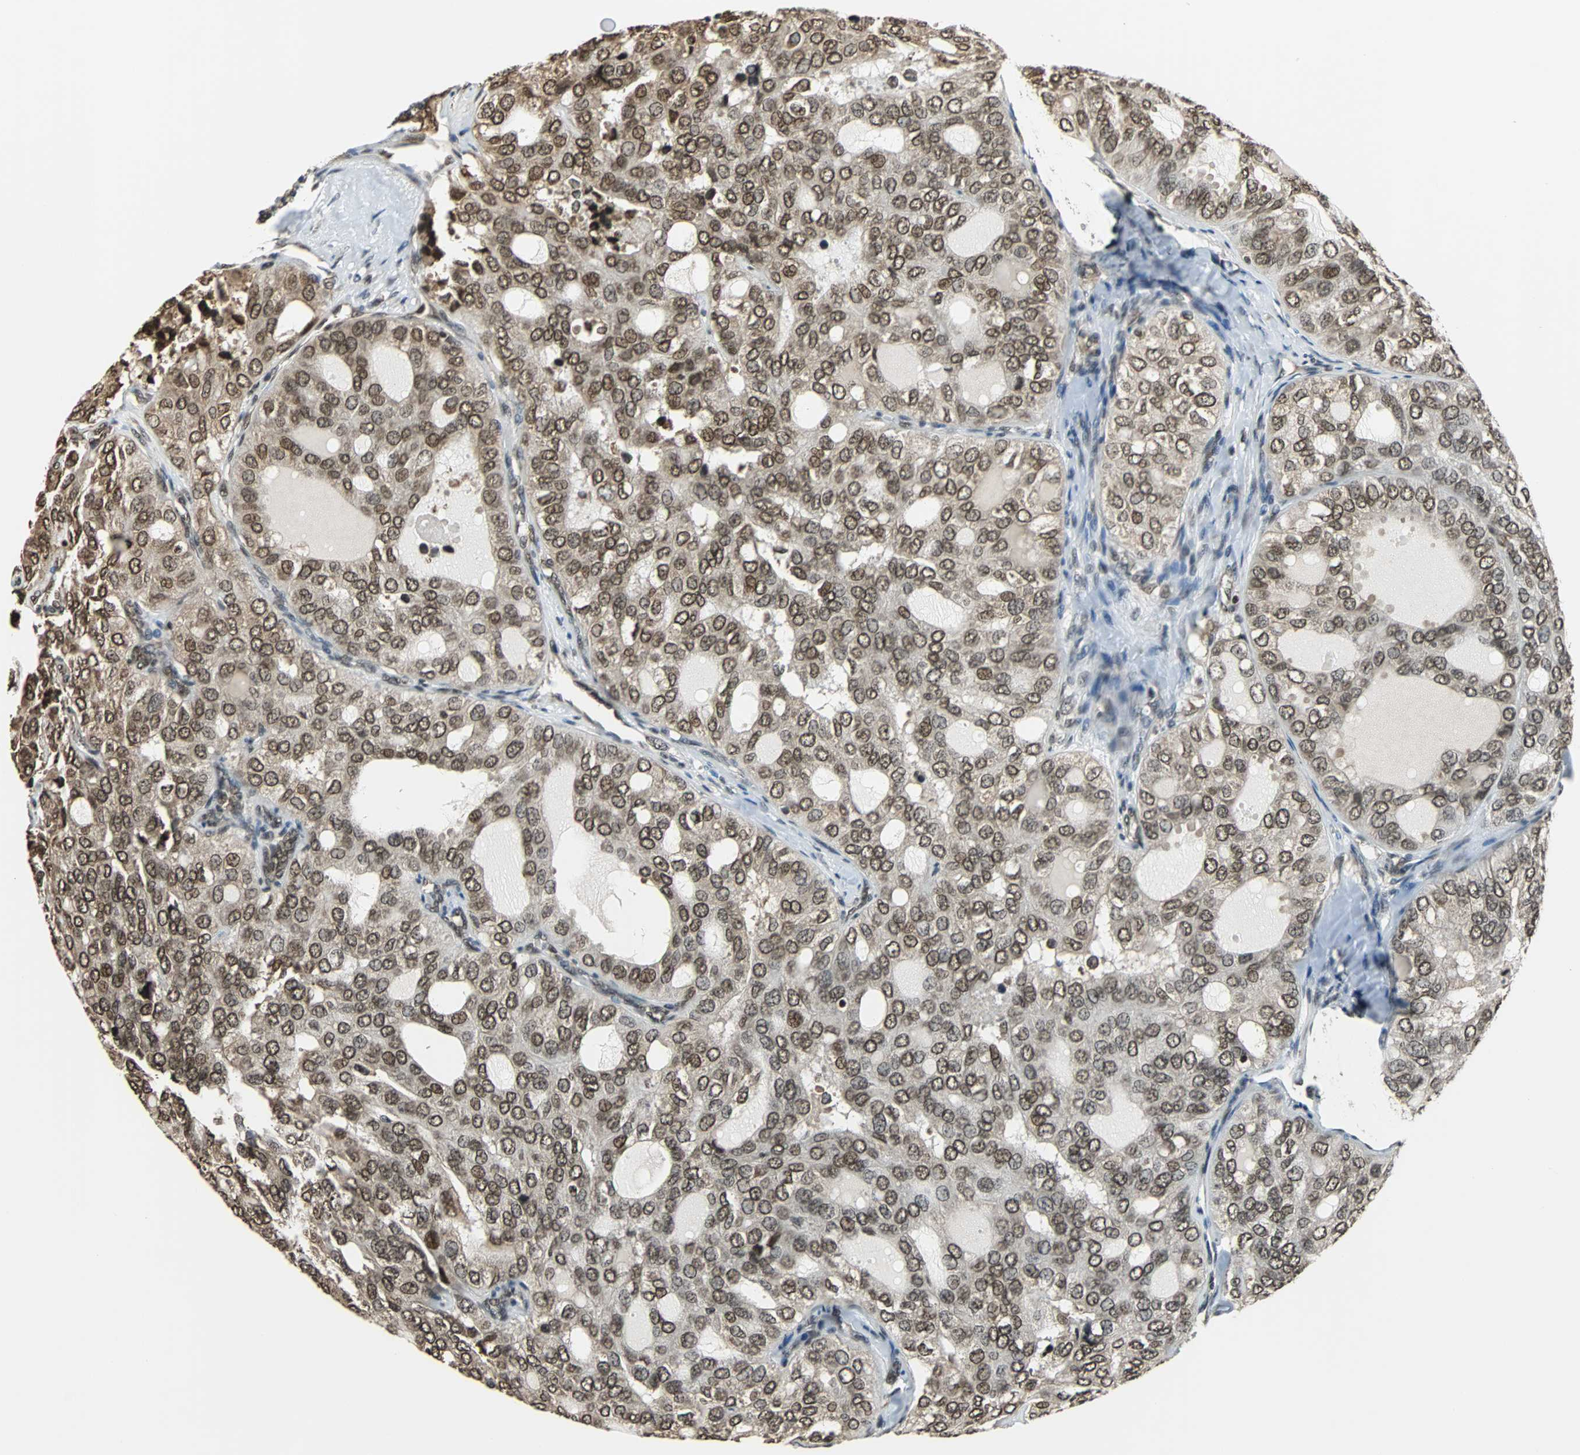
{"staining": {"intensity": "moderate", "quantity": ">75%", "location": "cytoplasmic/membranous,nuclear"}, "tissue": "thyroid cancer", "cell_type": "Tumor cells", "image_type": "cancer", "snomed": [{"axis": "morphology", "description": "Follicular adenoma carcinoma, NOS"}, {"axis": "topography", "description": "Thyroid gland"}], "caption": "A brown stain highlights moderate cytoplasmic/membranous and nuclear expression of a protein in thyroid cancer tumor cells. (Stains: DAB (3,3'-diaminobenzidine) in brown, nuclei in blue, Microscopy: brightfield microscopy at high magnification).", "gene": "REST", "patient": {"sex": "male", "age": 75}}